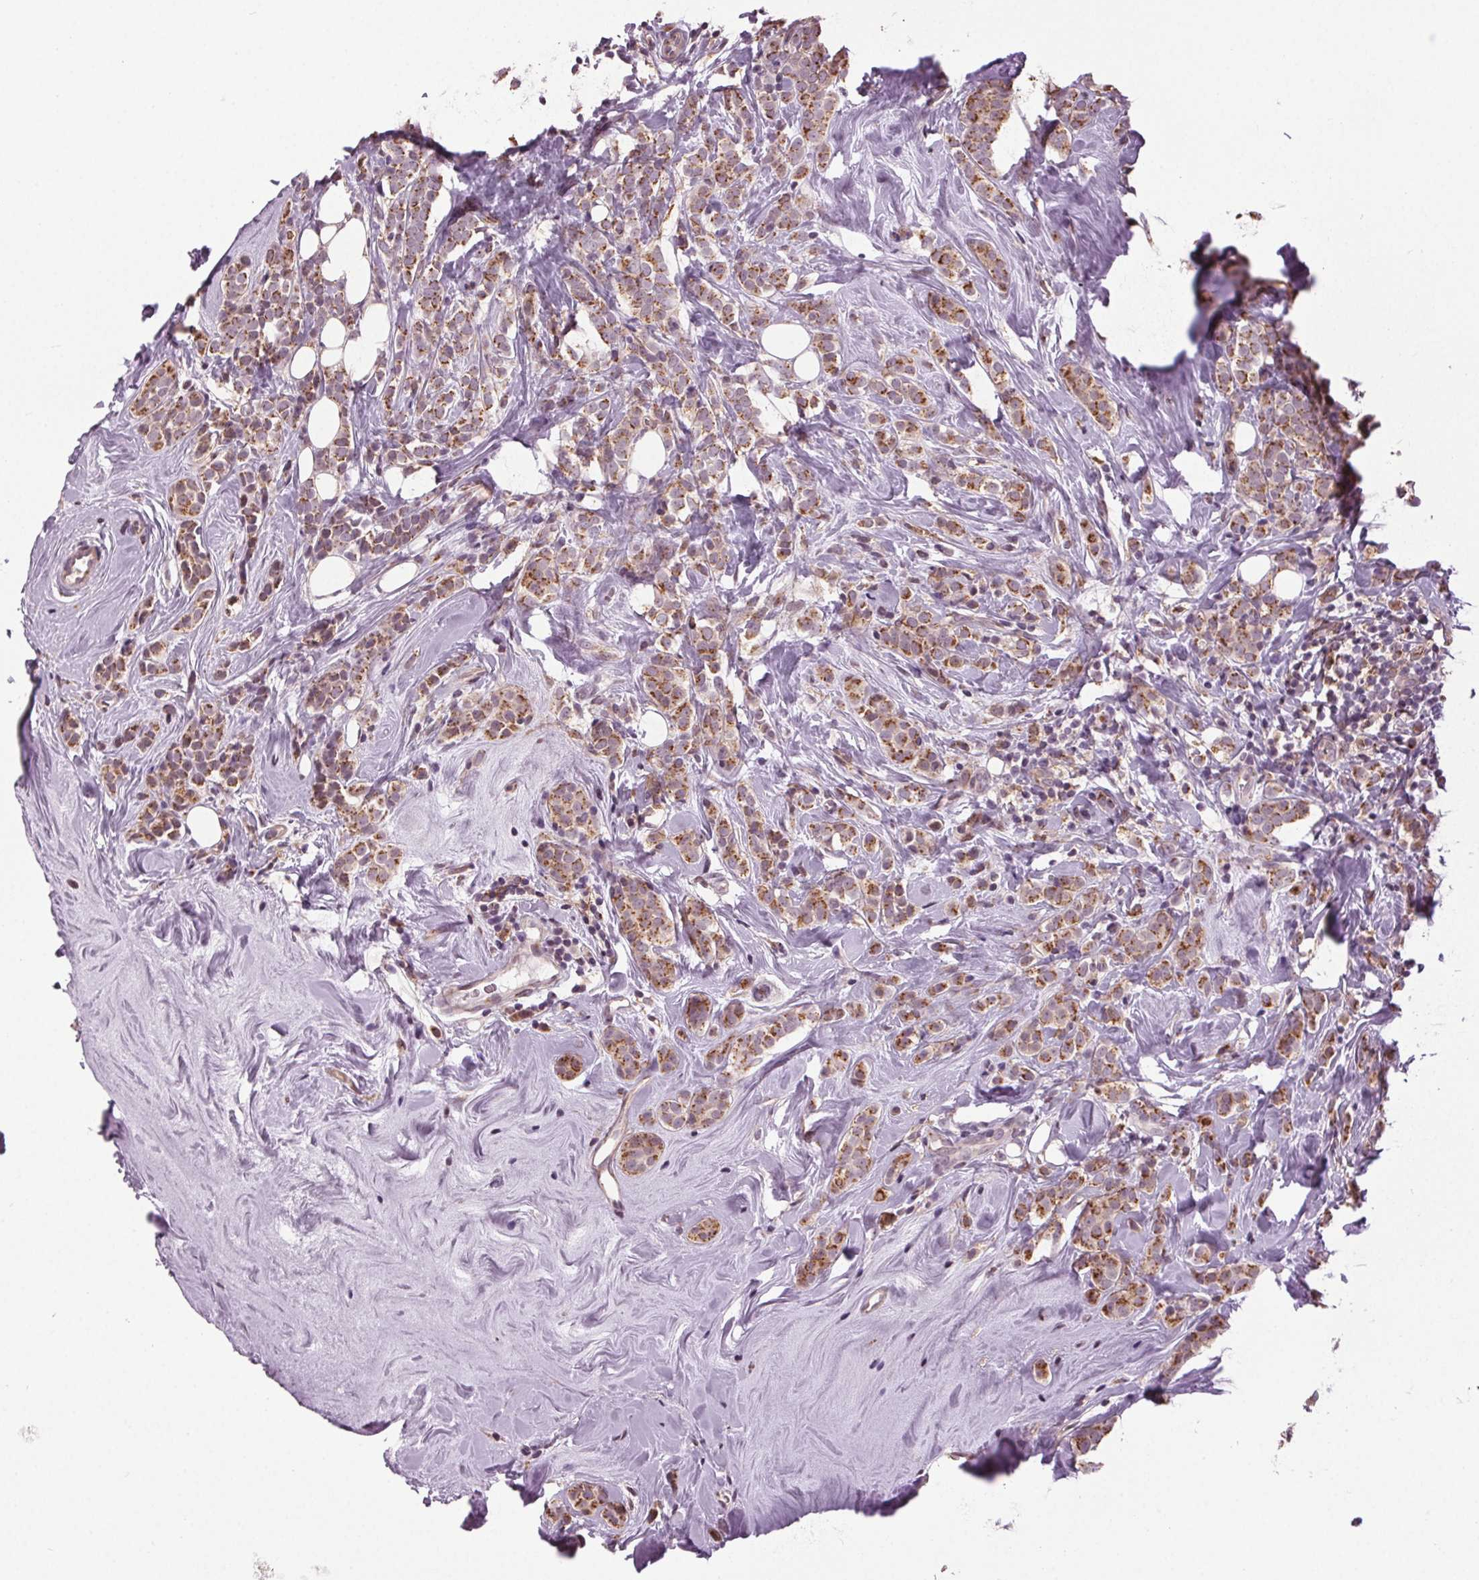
{"staining": {"intensity": "moderate", "quantity": ">75%", "location": "cytoplasmic/membranous"}, "tissue": "breast cancer", "cell_type": "Tumor cells", "image_type": "cancer", "snomed": [{"axis": "morphology", "description": "Lobular carcinoma"}, {"axis": "topography", "description": "Breast"}], "caption": "Immunohistochemical staining of breast cancer displays moderate cytoplasmic/membranous protein staining in about >75% of tumor cells. (IHC, brightfield microscopy, high magnification).", "gene": "BSDC1", "patient": {"sex": "female", "age": 49}}